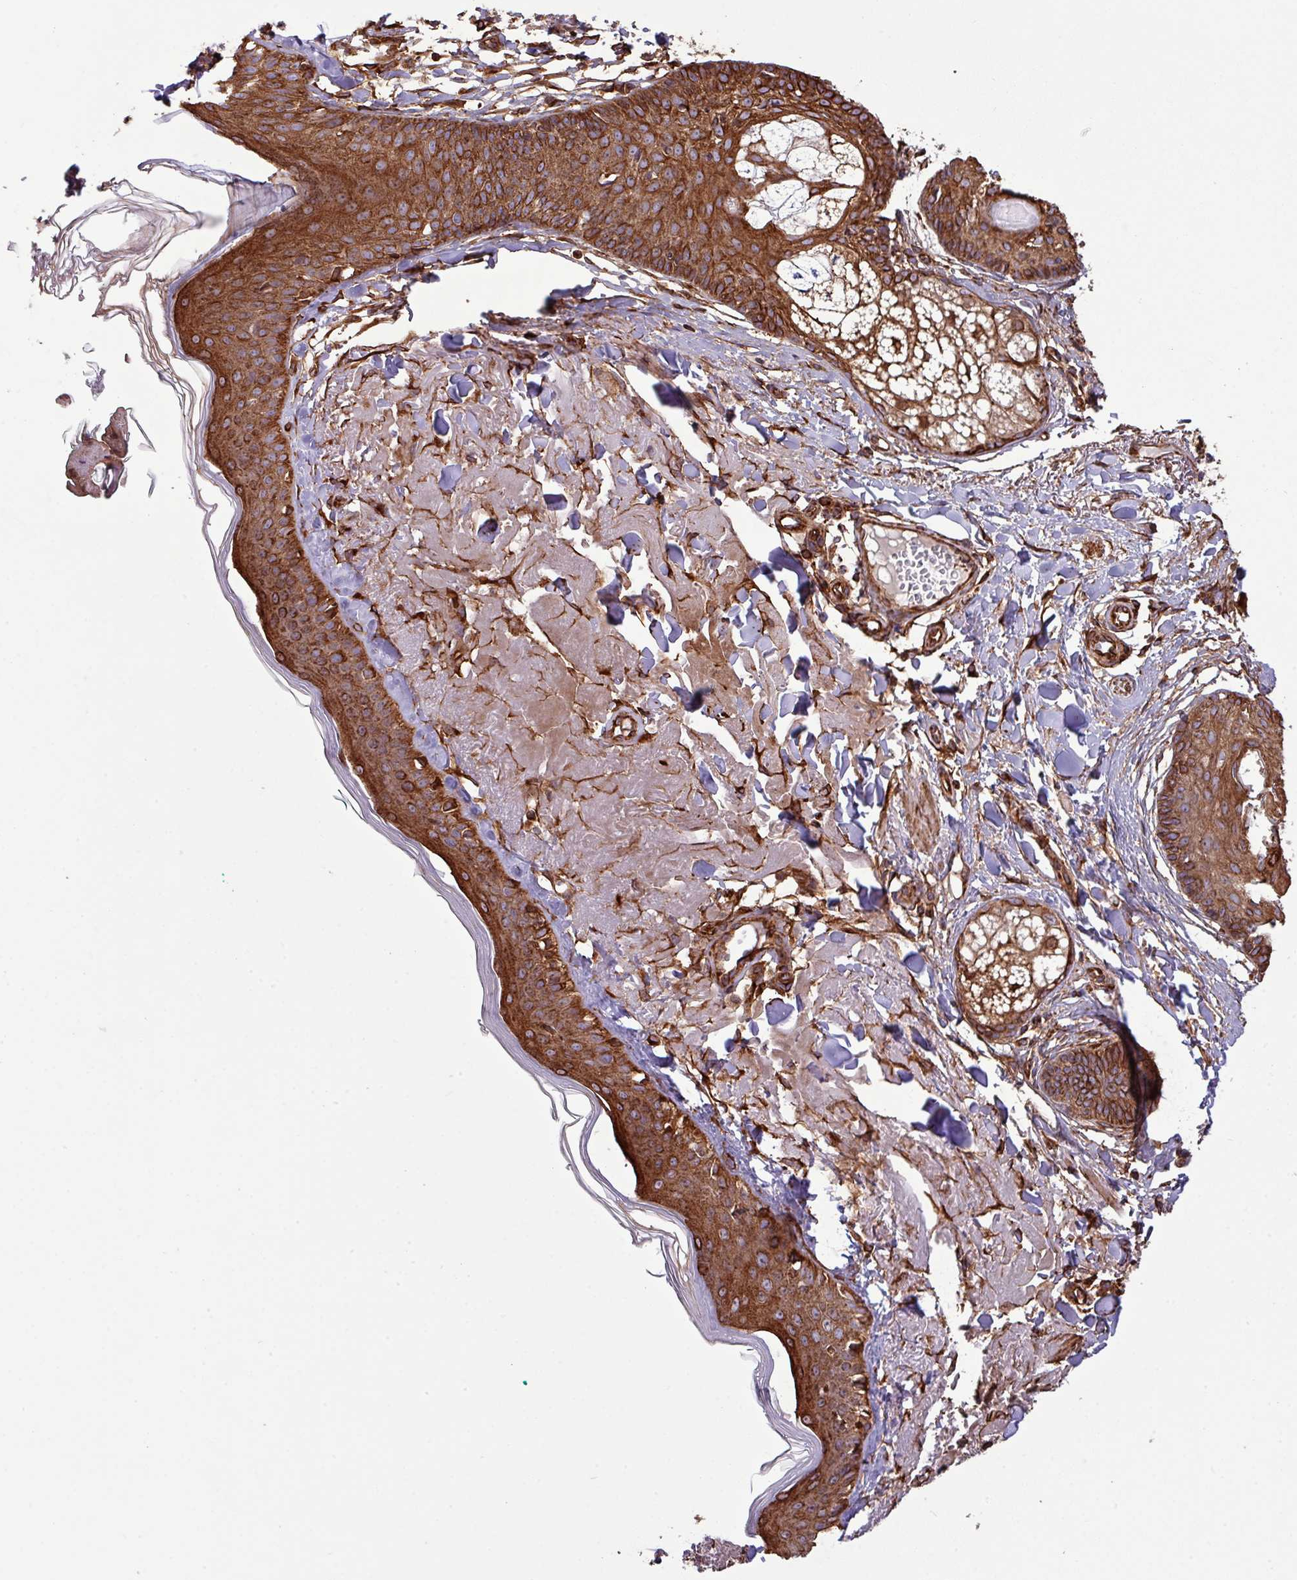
{"staining": {"intensity": "strong", "quantity": ">75%", "location": "cytoplasmic/membranous"}, "tissue": "skin", "cell_type": "Fibroblasts", "image_type": "normal", "snomed": [{"axis": "morphology", "description": "Normal tissue, NOS"}, {"axis": "morphology", "description": "Malignant melanoma, NOS"}, {"axis": "topography", "description": "Skin"}], "caption": "Immunohistochemistry (IHC) of unremarkable human skin exhibits high levels of strong cytoplasmic/membranous positivity in about >75% of fibroblasts.", "gene": "ZNF300", "patient": {"sex": "male", "age": 80}}